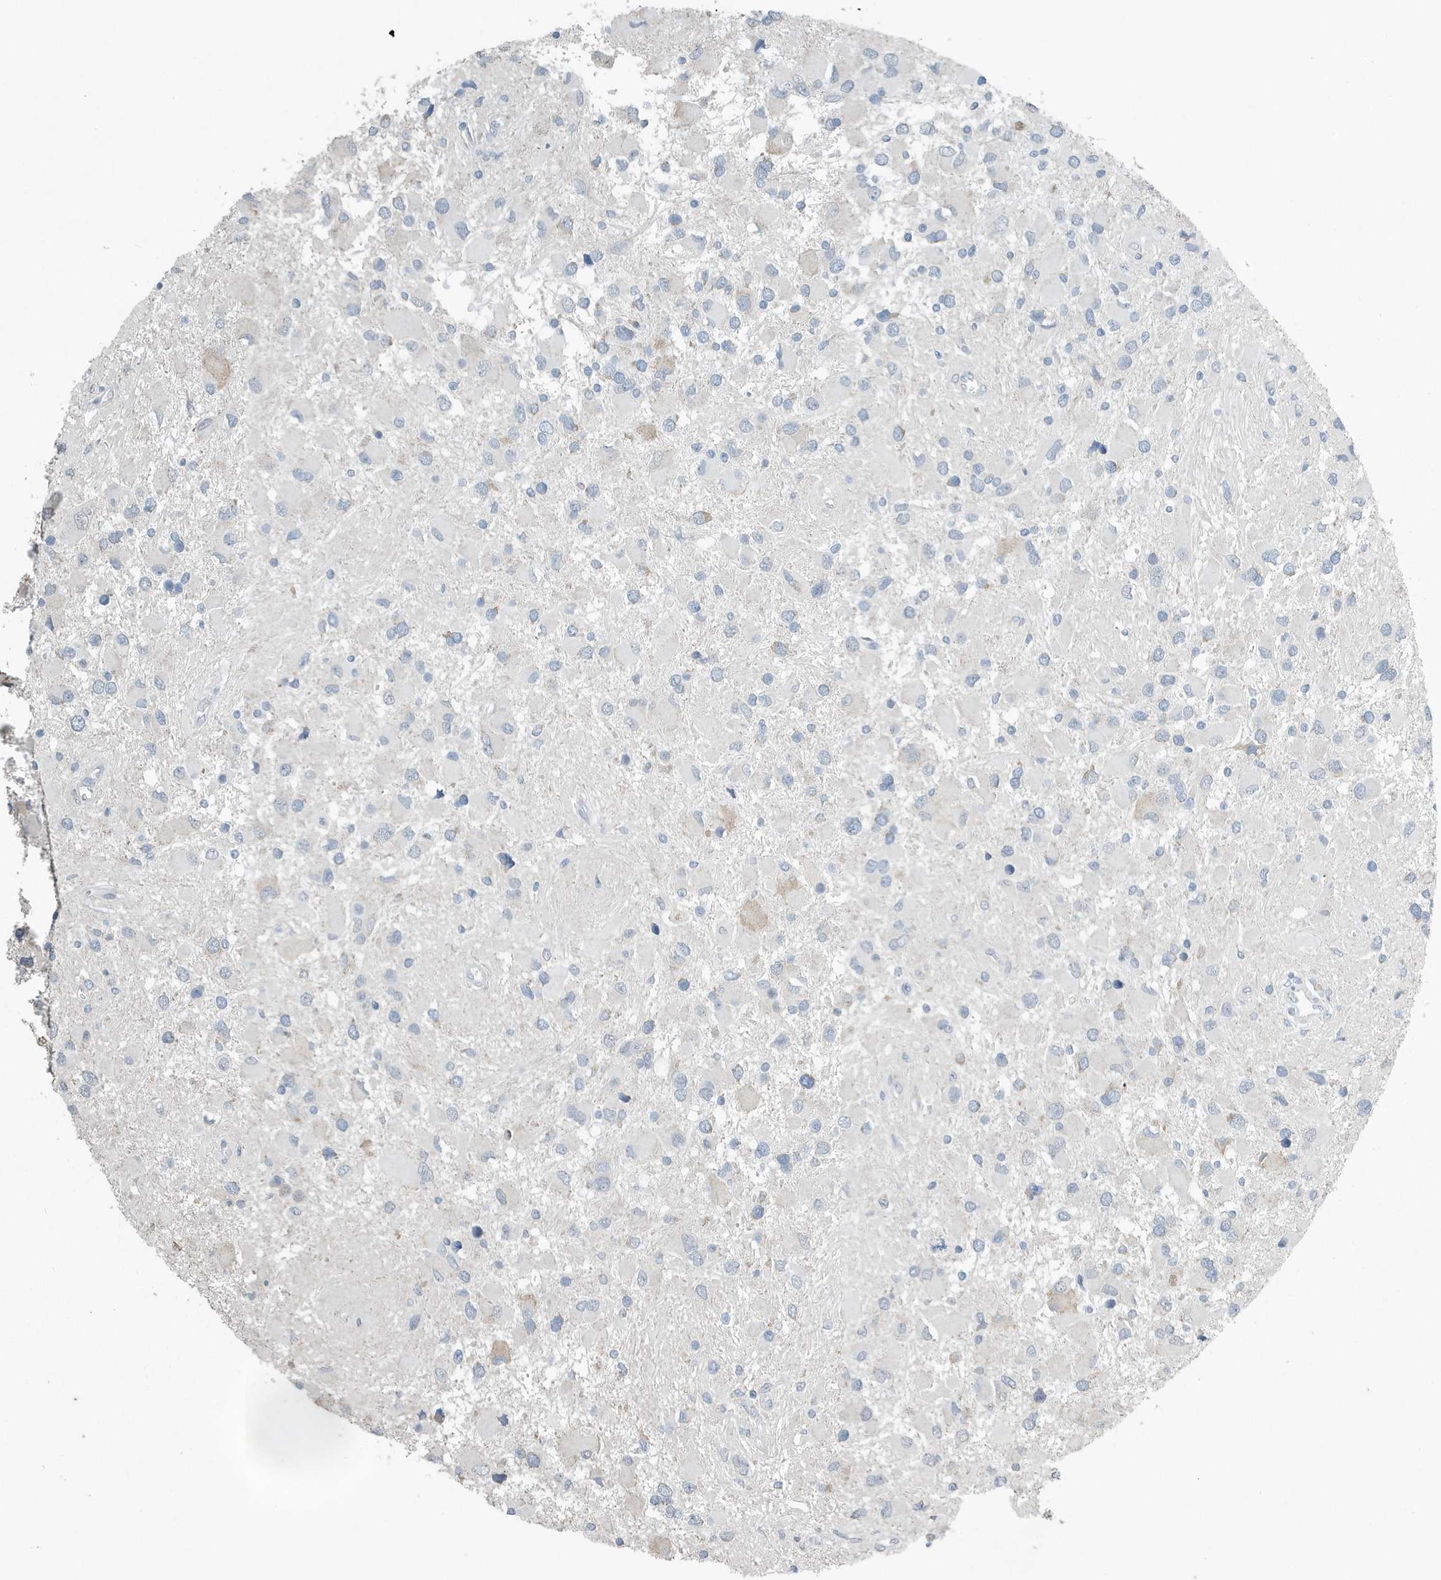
{"staining": {"intensity": "negative", "quantity": "none", "location": "none"}, "tissue": "glioma", "cell_type": "Tumor cells", "image_type": "cancer", "snomed": [{"axis": "morphology", "description": "Glioma, malignant, High grade"}, {"axis": "topography", "description": "Brain"}], "caption": "Human glioma stained for a protein using immunohistochemistry reveals no positivity in tumor cells.", "gene": "UGT2B4", "patient": {"sex": "male", "age": 53}}